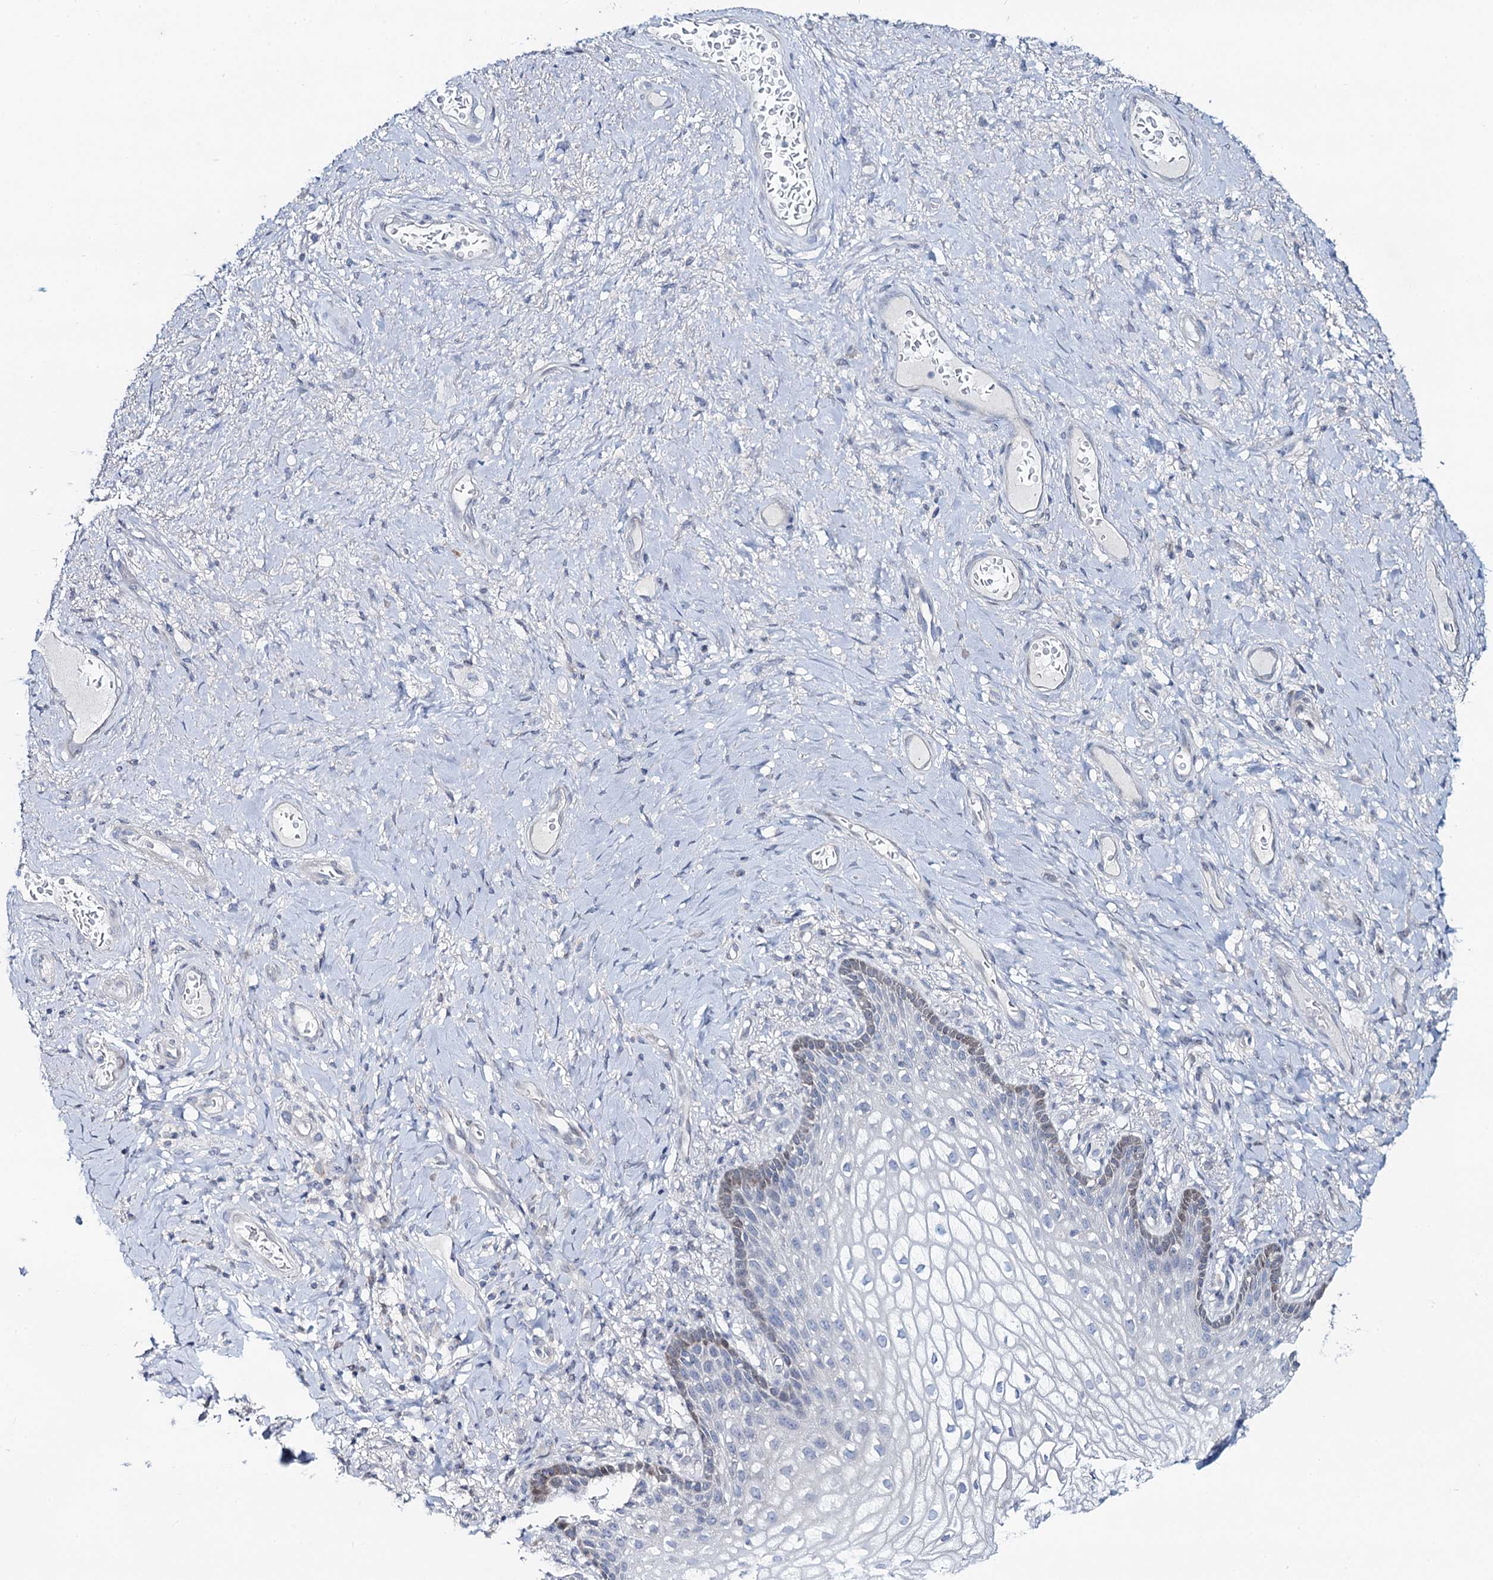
{"staining": {"intensity": "weak", "quantity": "<25%", "location": "cytoplasmic/membranous"}, "tissue": "vagina", "cell_type": "Squamous epithelial cells", "image_type": "normal", "snomed": [{"axis": "morphology", "description": "Normal tissue, NOS"}, {"axis": "topography", "description": "Vagina"}], "caption": "Vagina was stained to show a protein in brown. There is no significant positivity in squamous epithelial cells. (DAB immunohistochemistry (IHC) visualized using brightfield microscopy, high magnification).", "gene": "TOX3", "patient": {"sex": "female", "age": 60}}